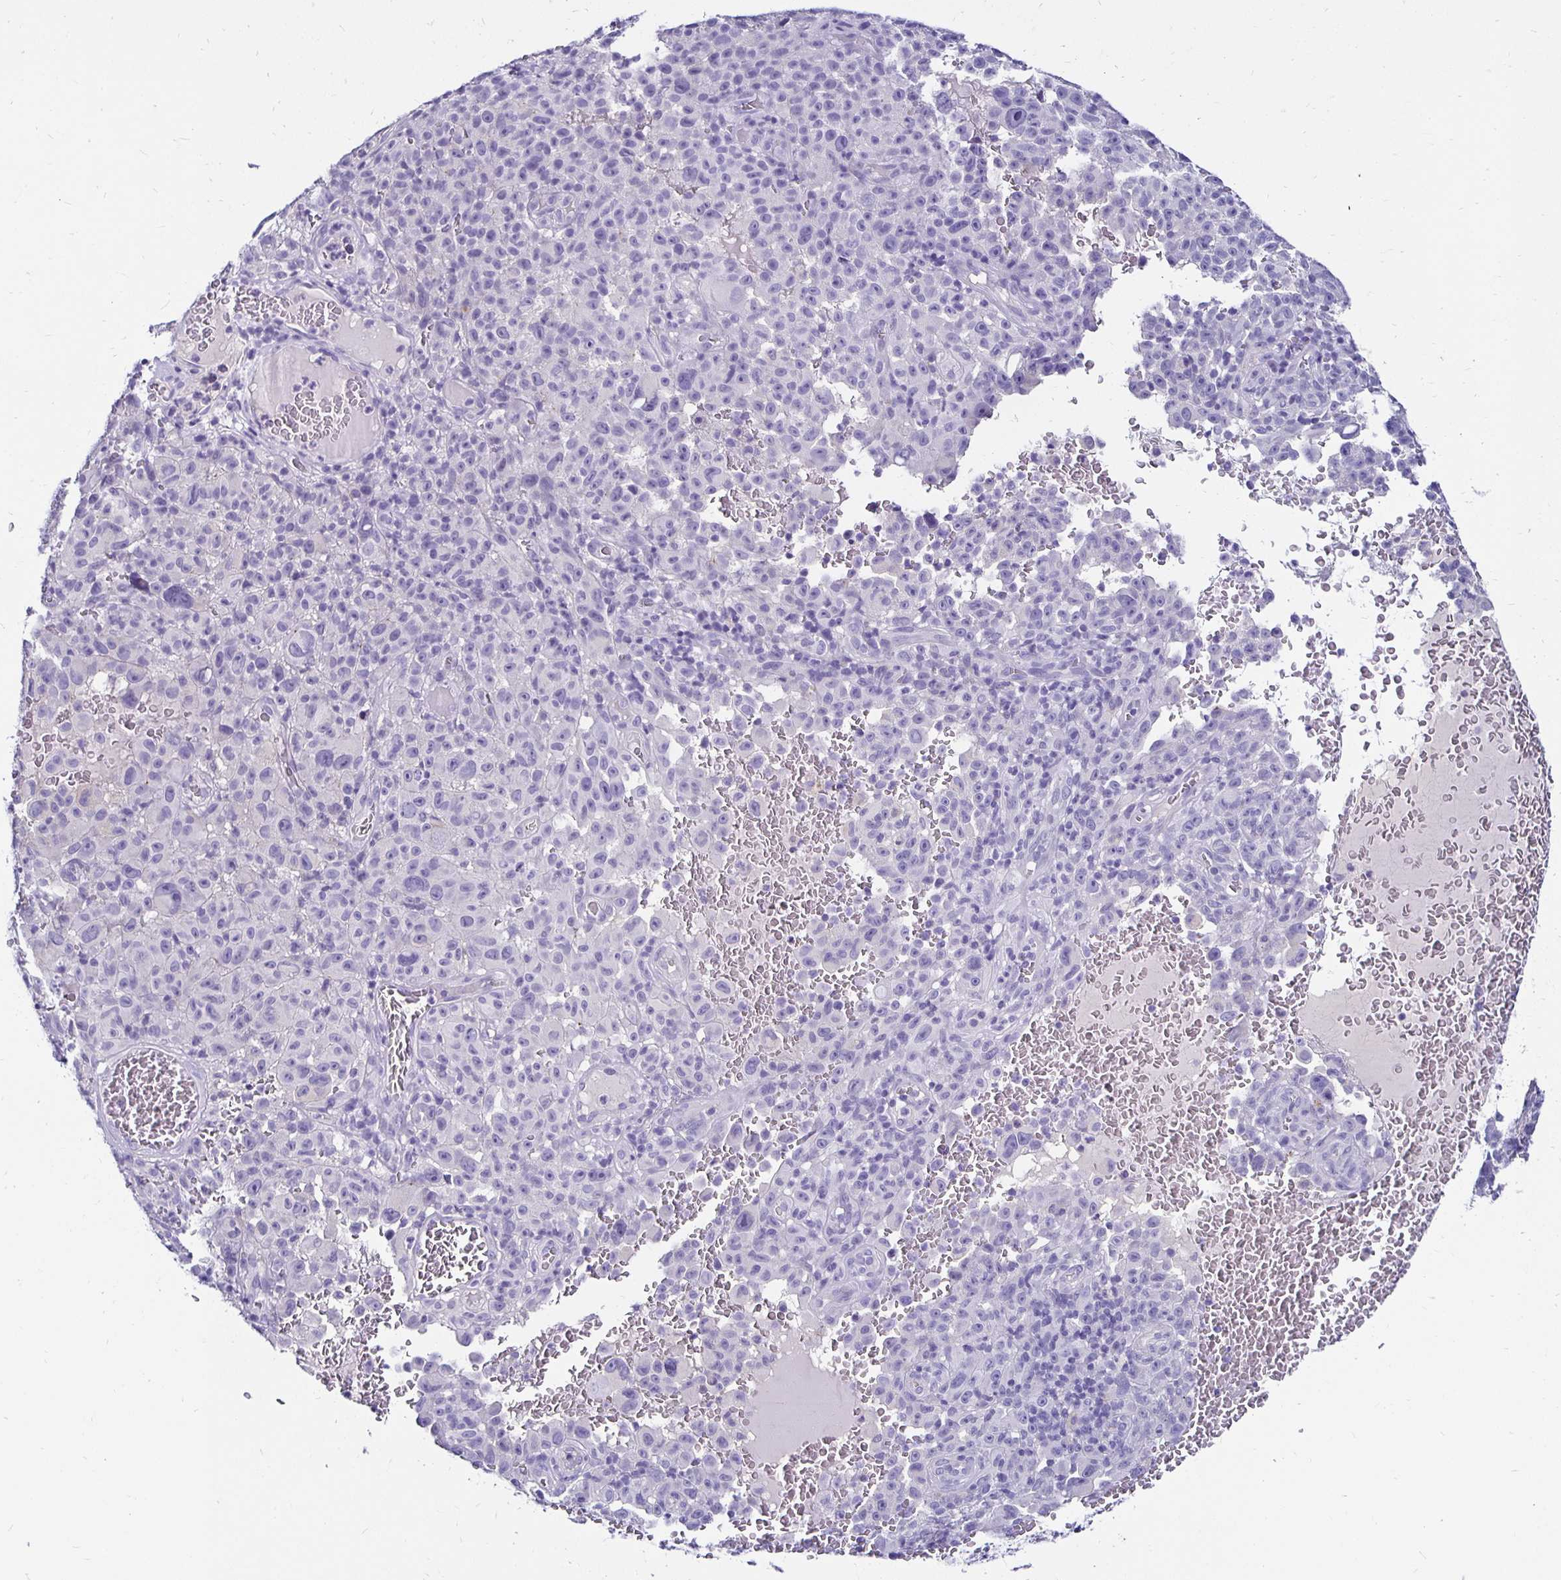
{"staining": {"intensity": "negative", "quantity": "none", "location": "none"}, "tissue": "melanoma", "cell_type": "Tumor cells", "image_type": "cancer", "snomed": [{"axis": "morphology", "description": "Malignant melanoma, NOS"}, {"axis": "topography", "description": "Skin"}], "caption": "High magnification brightfield microscopy of malignant melanoma stained with DAB (brown) and counterstained with hematoxylin (blue): tumor cells show no significant staining.", "gene": "KCNT1", "patient": {"sex": "female", "age": 82}}